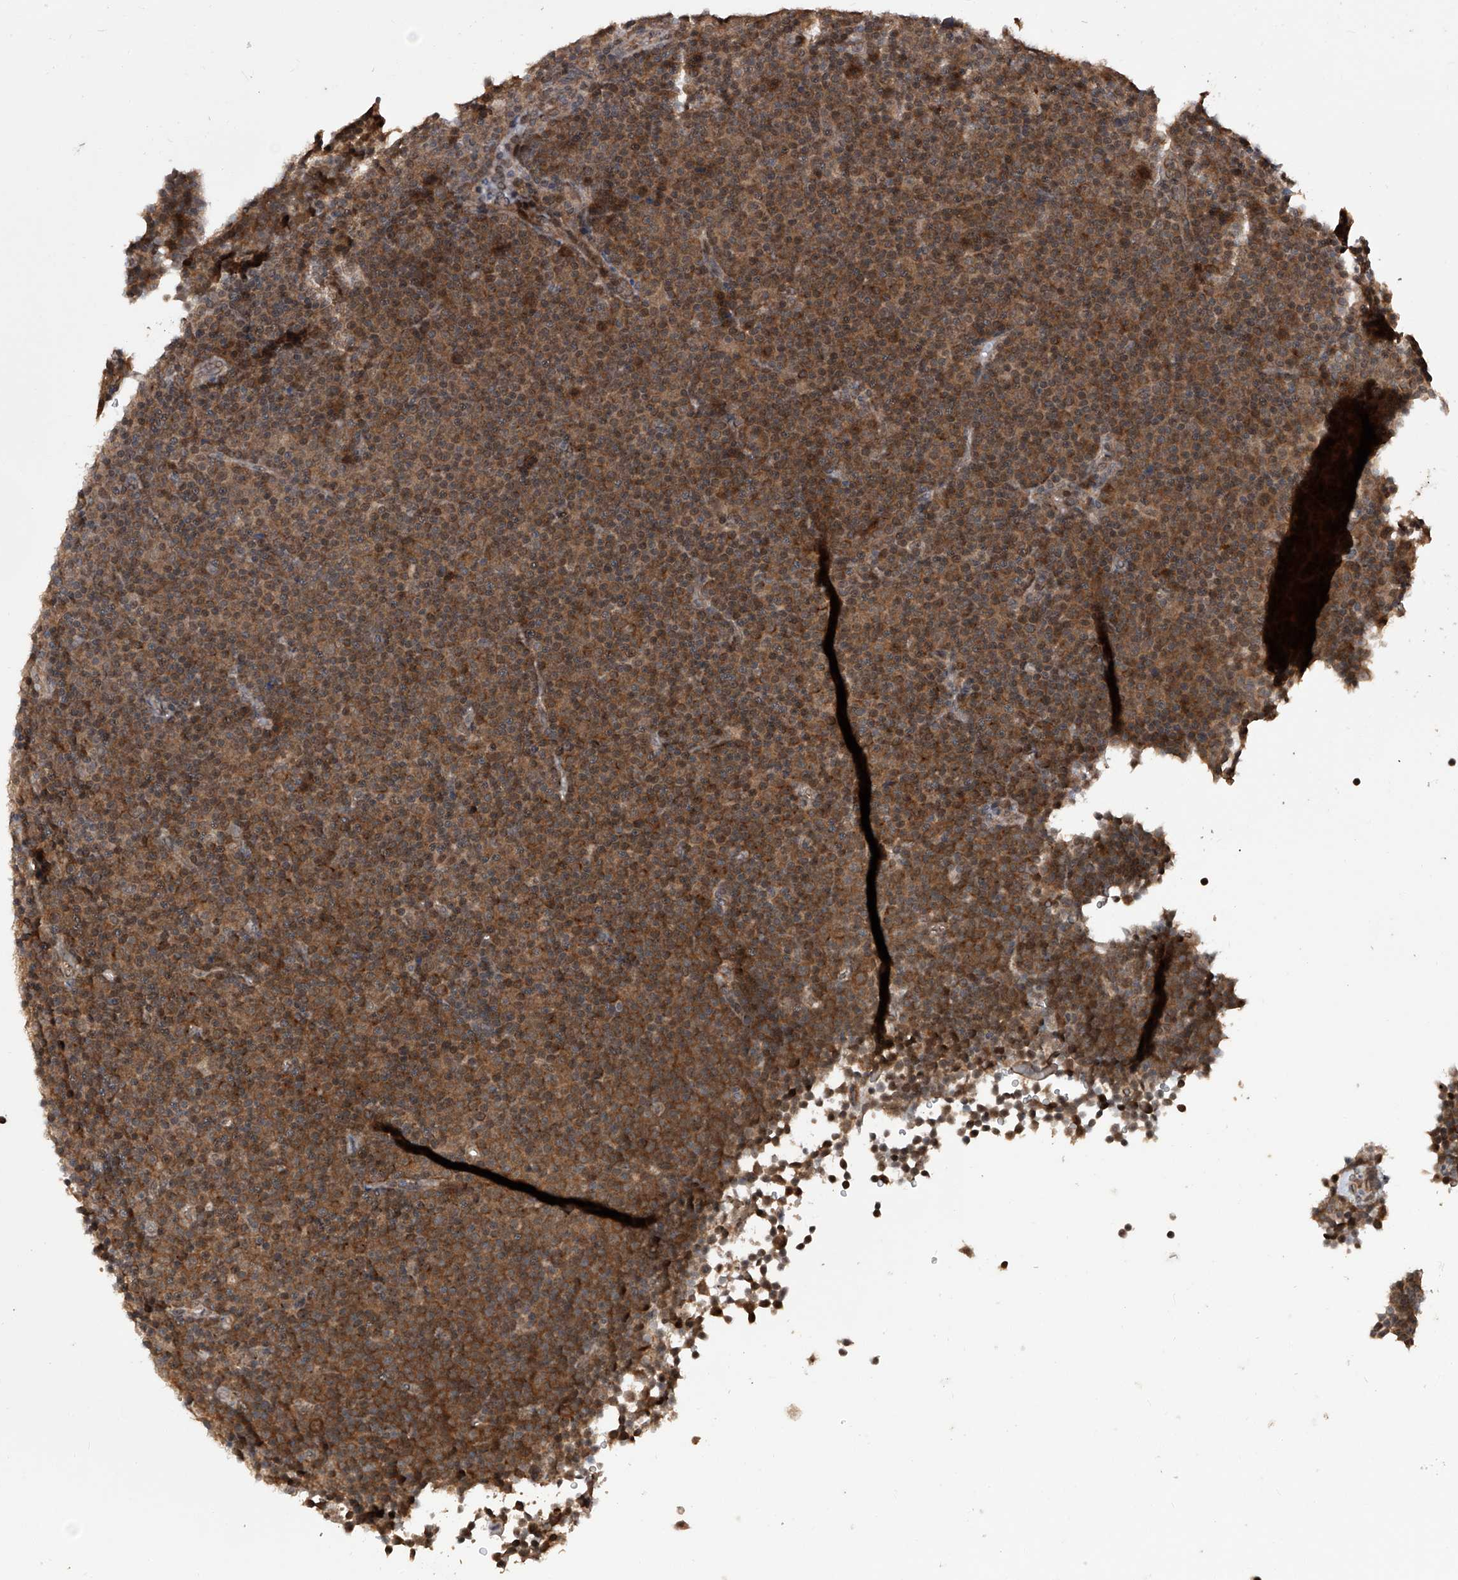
{"staining": {"intensity": "moderate", "quantity": ">75%", "location": "cytoplasmic/membranous"}, "tissue": "lymphoma", "cell_type": "Tumor cells", "image_type": "cancer", "snomed": [{"axis": "morphology", "description": "Malignant lymphoma, non-Hodgkin's type, Low grade"}, {"axis": "topography", "description": "Lymph node"}], "caption": "Protein positivity by immunohistochemistry (IHC) reveals moderate cytoplasmic/membranous expression in approximately >75% of tumor cells in malignant lymphoma, non-Hodgkin's type (low-grade).", "gene": "LYSMD4", "patient": {"sex": "female", "age": 67}}